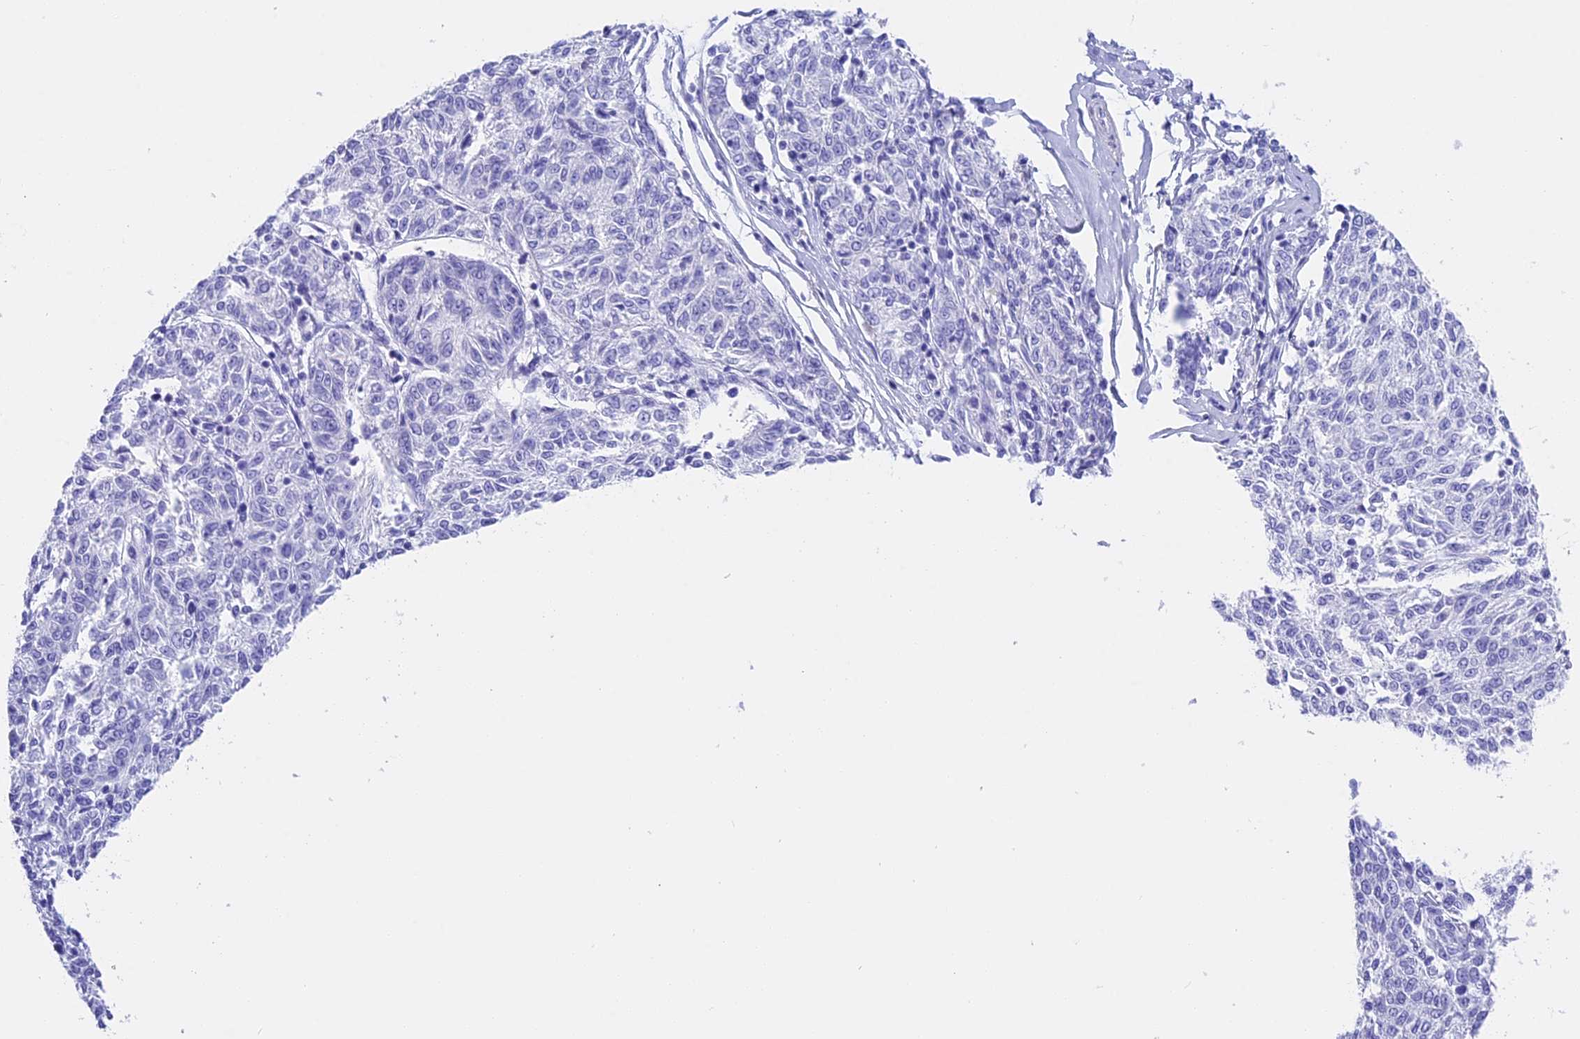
{"staining": {"intensity": "negative", "quantity": "none", "location": "none"}, "tissue": "melanoma", "cell_type": "Tumor cells", "image_type": "cancer", "snomed": [{"axis": "morphology", "description": "Malignant melanoma, NOS"}, {"axis": "topography", "description": "Skin"}], "caption": "Histopathology image shows no protein staining in tumor cells of melanoma tissue.", "gene": "CLC", "patient": {"sex": "female", "age": 72}}